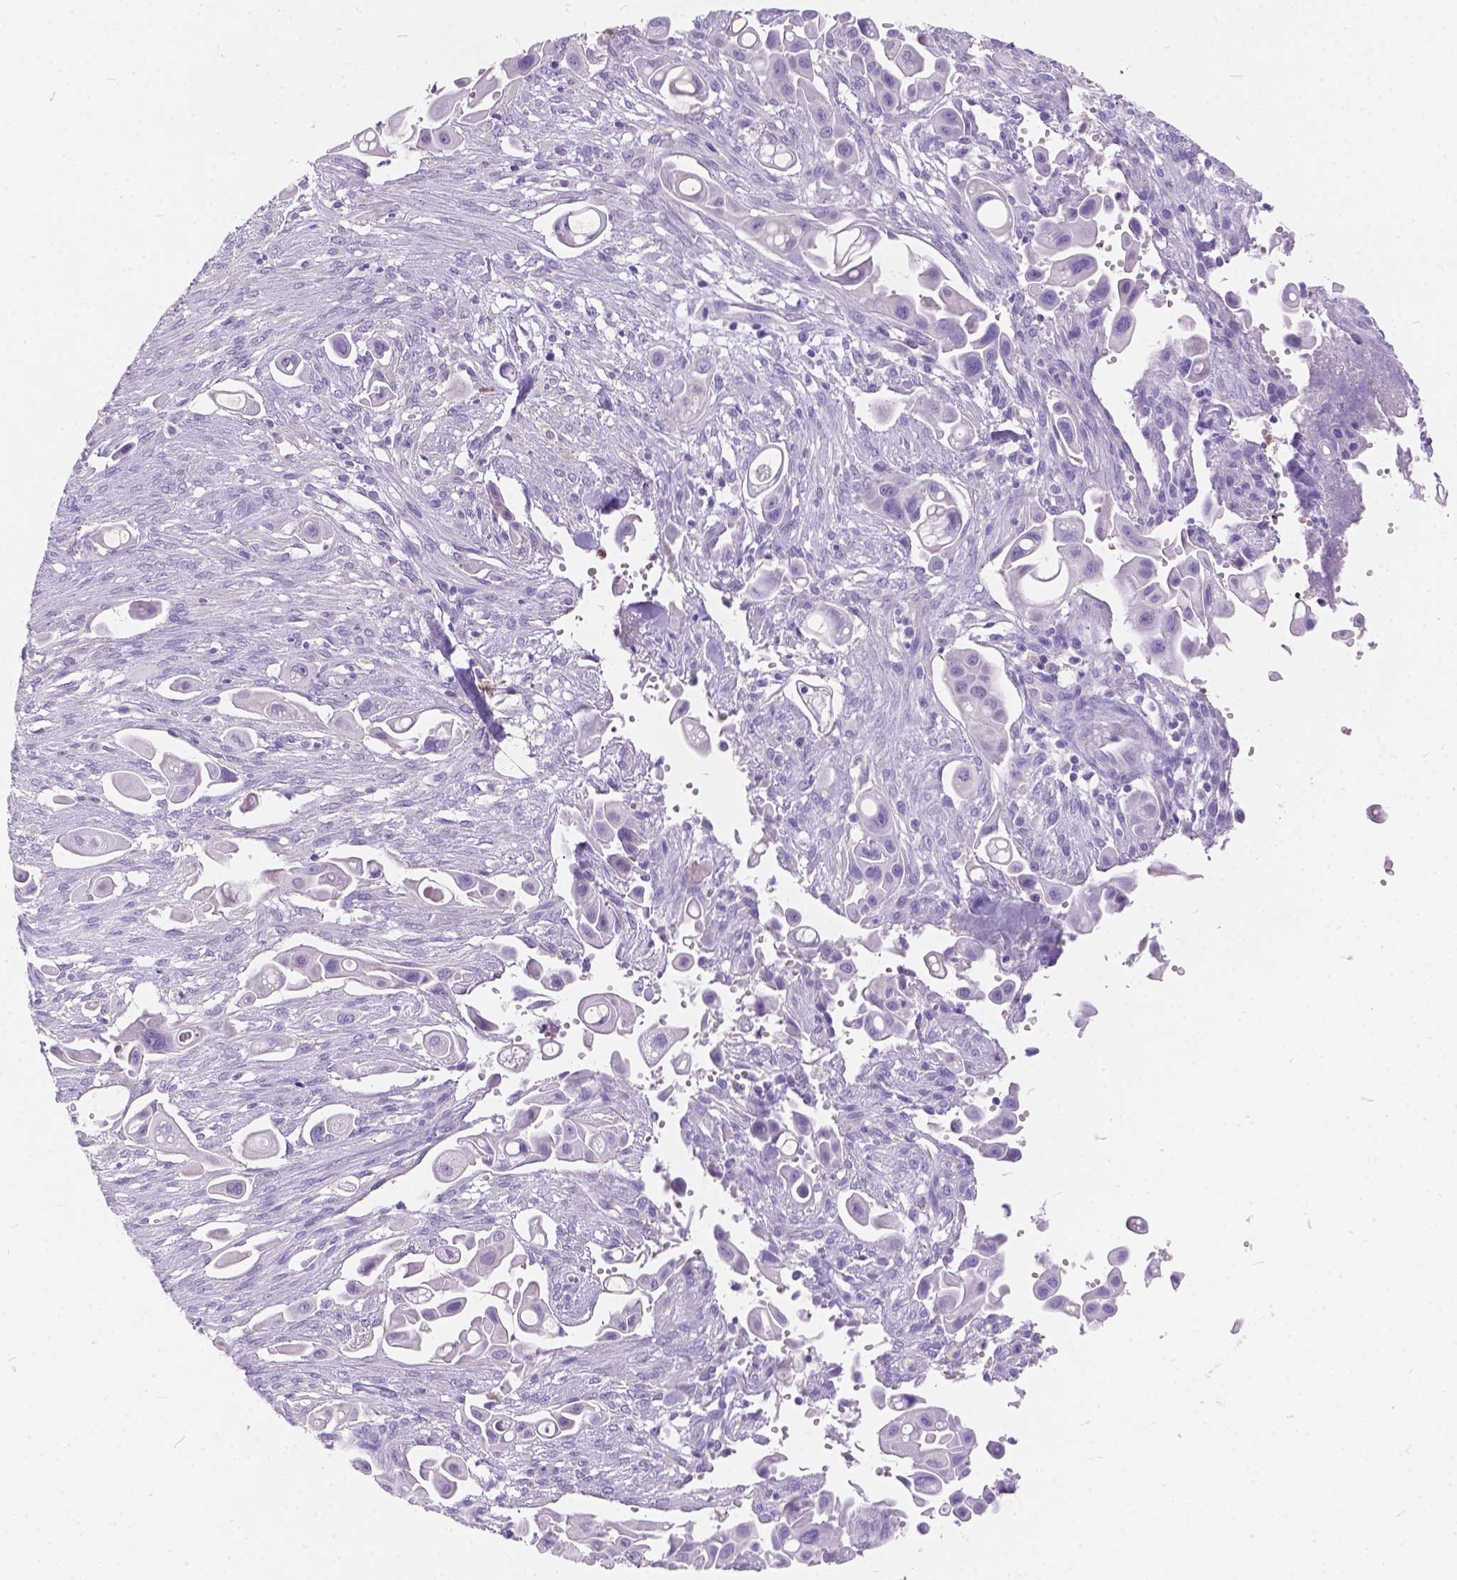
{"staining": {"intensity": "negative", "quantity": "none", "location": "none"}, "tissue": "pancreatic cancer", "cell_type": "Tumor cells", "image_type": "cancer", "snomed": [{"axis": "morphology", "description": "Adenocarcinoma, NOS"}, {"axis": "topography", "description": "Pancreas"}], "caption": "Pancreatic adenocarcinoma was stained to show a protein in brown. There is no significant staining in tumor cells.", "gene": "PEX11G", "patient": {"sex": "male", "age": 50}}